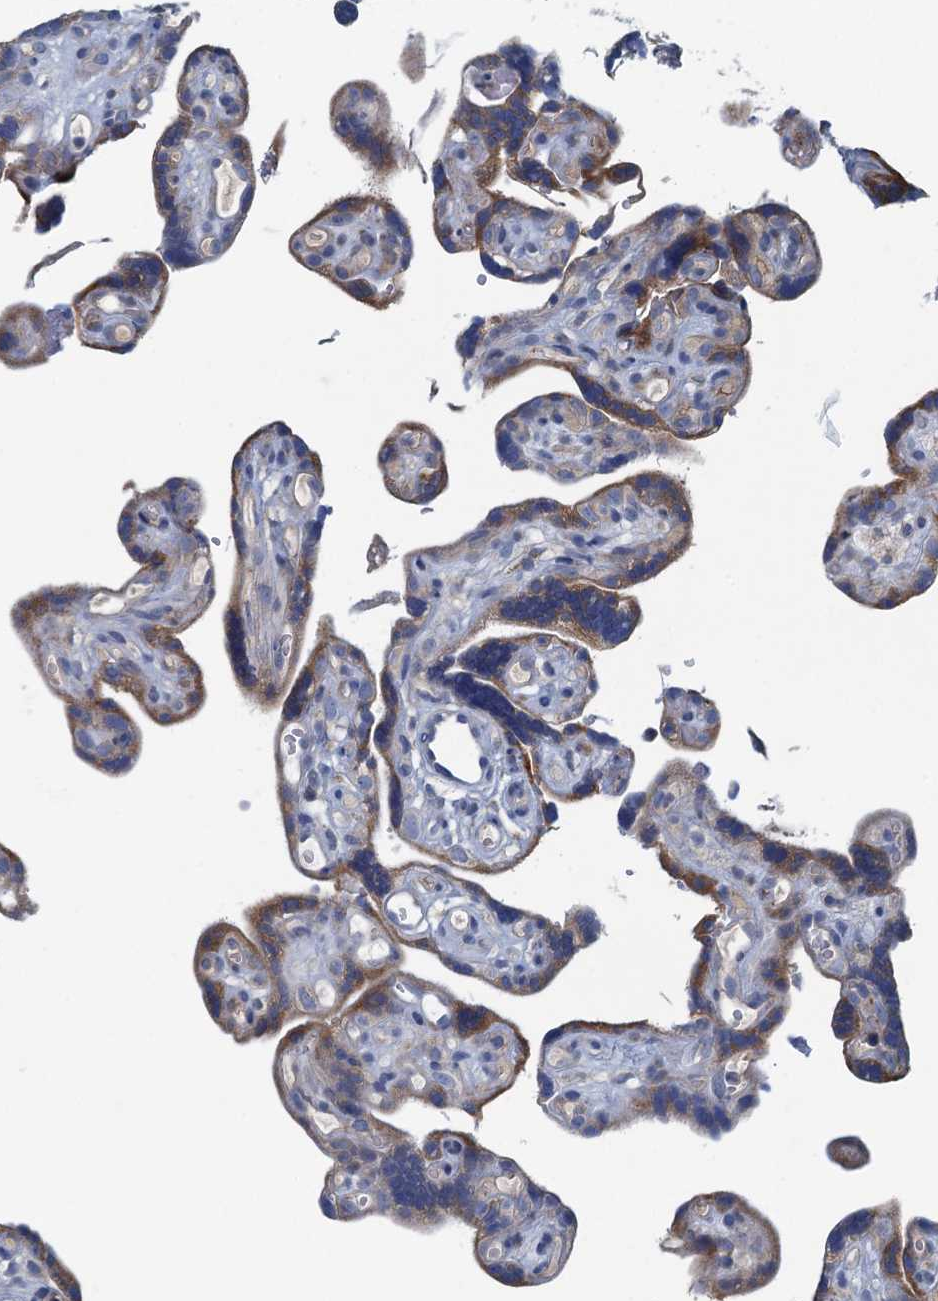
{"staining": {"intensity": "strong", "quantity": ">75%", "location": "cytoplasmic/membranous"}, "tissue": "placenta", "cell_type": "Decidual cells", "image_type": "normal", "snomed": [{"axis": "morphology", "description": "Normal tissue, NOS"}, {"axis": "topography", "description": "Placenta"}], "caption": "Immunohistochemistry (IHC) staining of benign placenta, which exhibits high levels of strong cytoplasmic/membranous positivity in approximately >75% of decidual cells indicating strong cytoplasmic/membranous protein staining. The staining was performed using DAB (brown) for protein detection and nuclei were counterstained in hematoxylin (blue).", "gene": "MYDGF", "patient": {"sex": "female", "age": 30}}